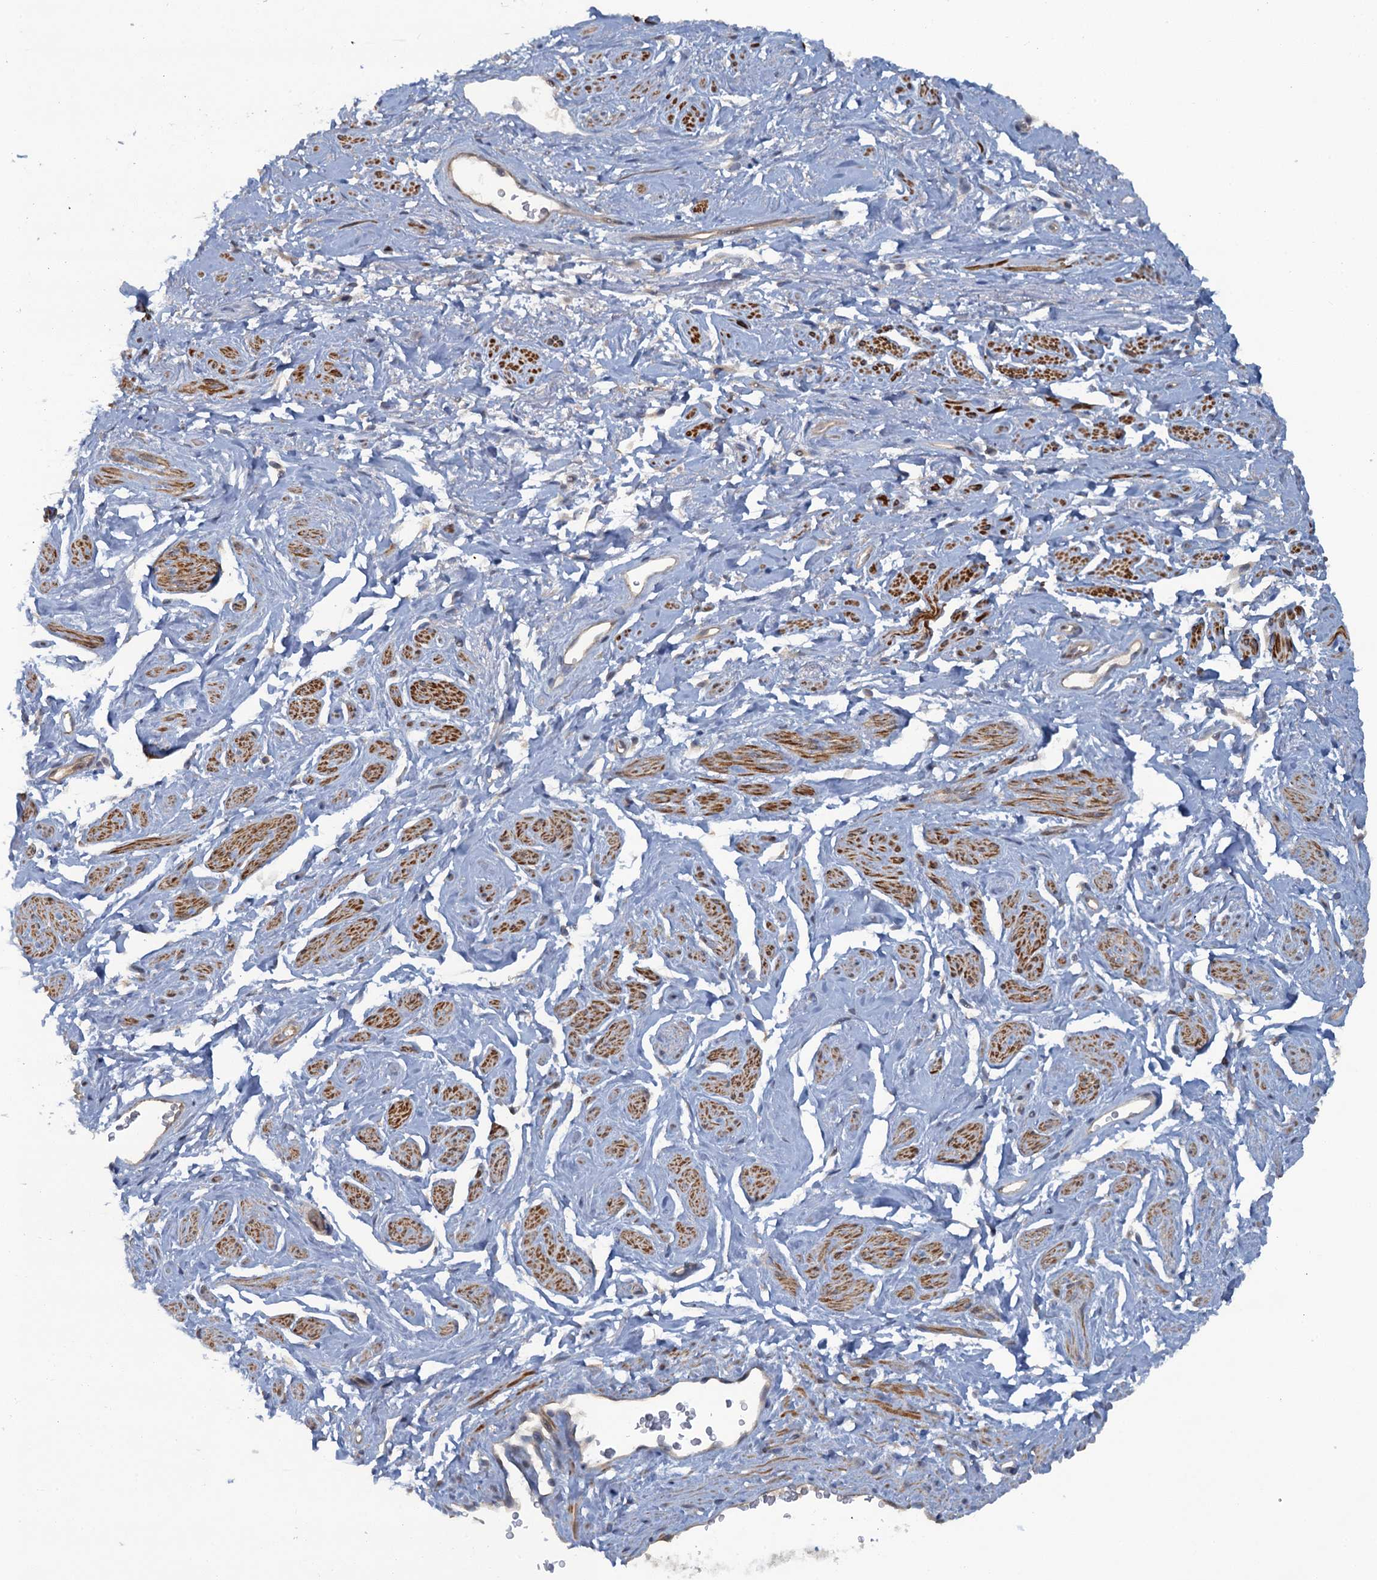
{"staining": {"intensity": "weak", "quantity": "25%-75%", "location": "cytoplasmic/membranous"}, "tissue": "adipose tissue", "cell_type": "Adipocytes", "image_type": "normal", "snomed": [{"axis": "morphology", "description": "Normal tissue, NOS"}, {"axis": "morphology", "description": "Adenocarcinoma, NOS"}, {"axis": "topography", "description": "Rectum"}, {"axis": "topography", "description": "Vagina"}, {"axis": "topography", "description": "Peripheral nerve tissue"}], "caption": "Unremarkable adipose tissue was stained to show a protein in brown. There is low levels of weak cytoplasmic/membranous positivity in about 25%-75% of adipocytes.", "gene": "MYO16", "patient": {"sex": "female", "age": 71}}